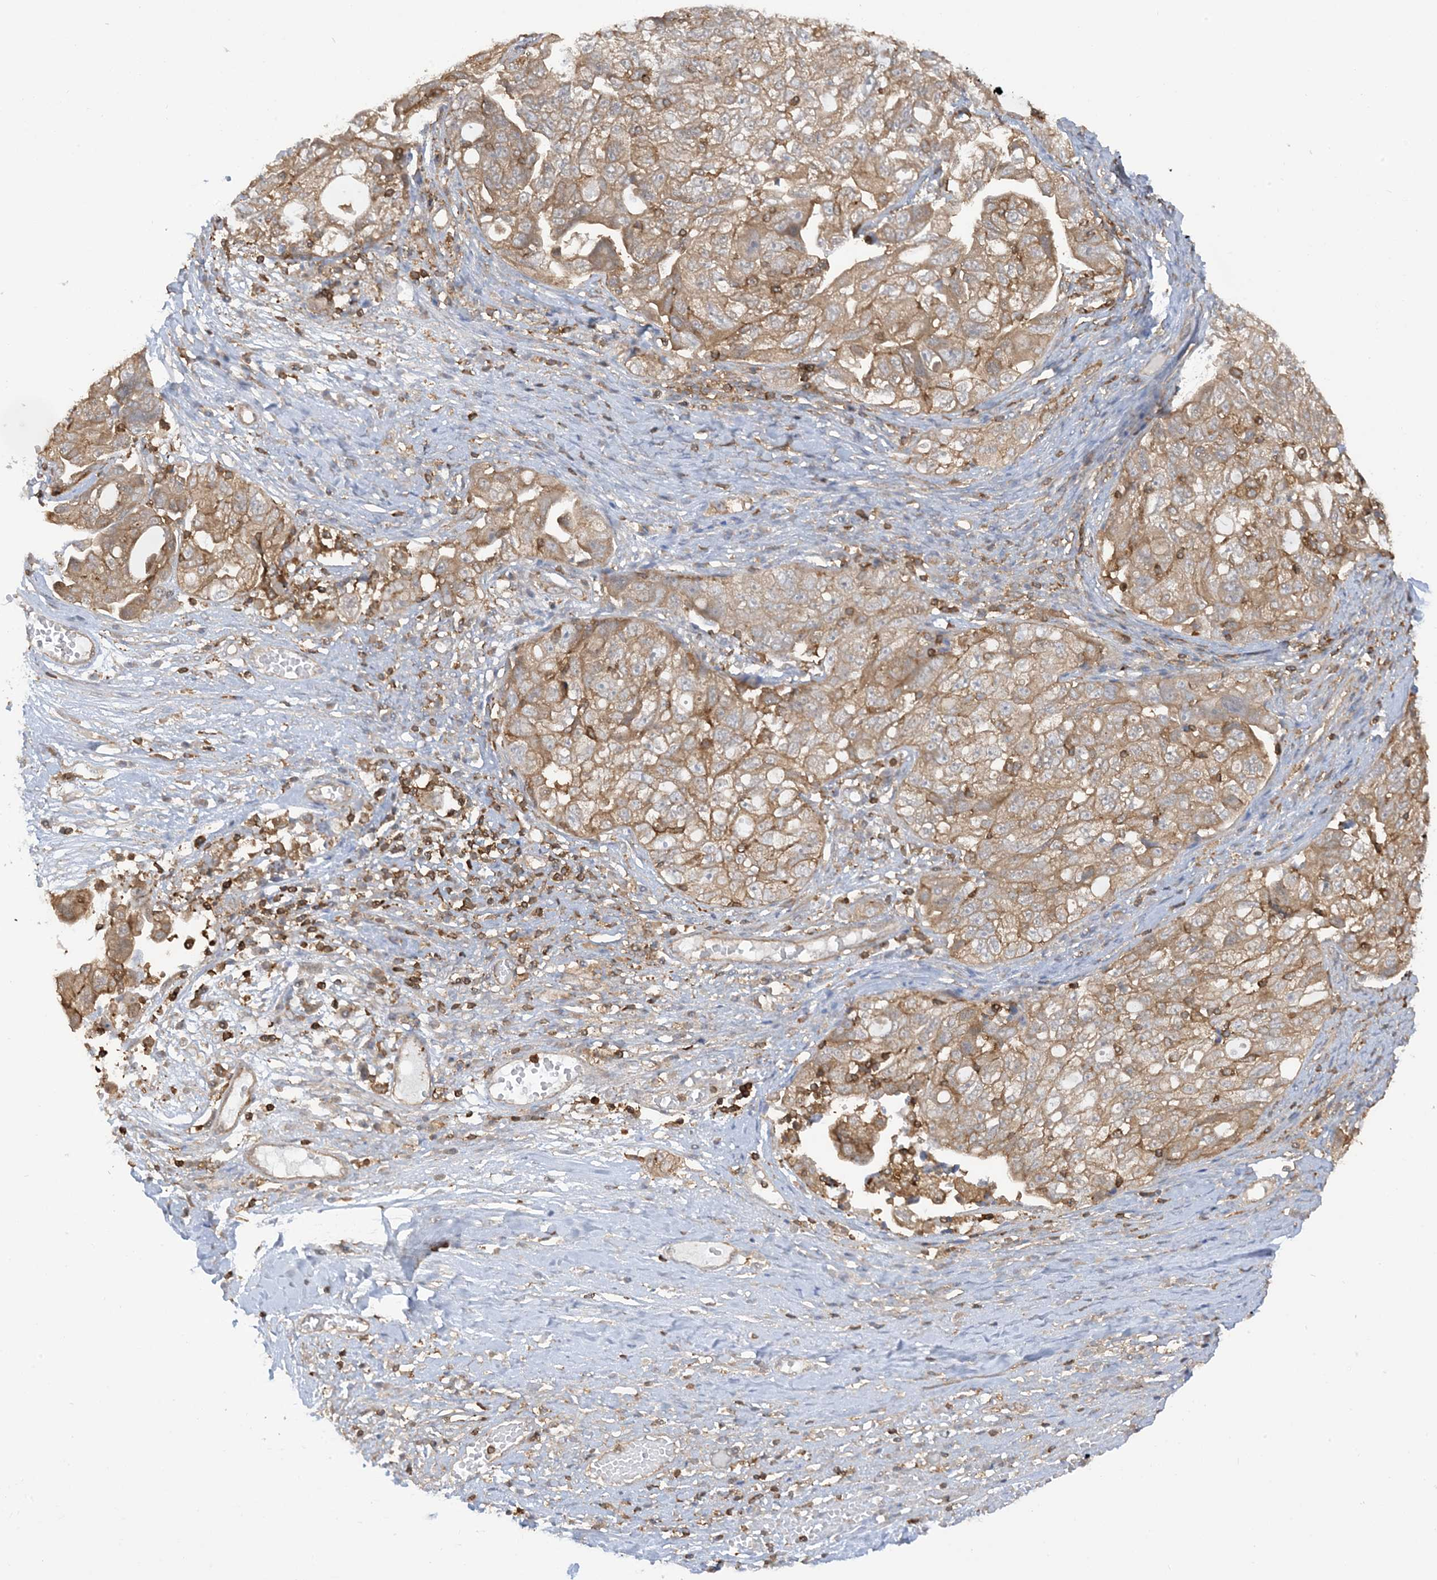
{"staining": {"intensity": "moderate", "quantity": ">75%", "location": "cytoplasmic/membranous"}, "tissue": "ovarian cancer", "cell_type": "Tumor cells", "image_type": "cancer", "snomed": [{"axis": "morphology", "description": "Carcinoma, NOS"}, {"axis": "morphology", "description": "Cystadenocarcinoma, serous, NOS"}, {"axis": "topography", "description": "Ovary"}], "caption": "Immunohistochemical staining of ovarian carcinoma shows medium levels of moderate cytoplasmic/membranous positivity in about >75% of tumor cells. The staining was performed using DAB (3,3'-diaminobenzidine) to visualize the protein expression in brown, while the nuclei were stained in blue with hematoxylin (Magnification: 20x).", "gene": "CAPZB", "patient": {"sex": "female", "age": 69}}